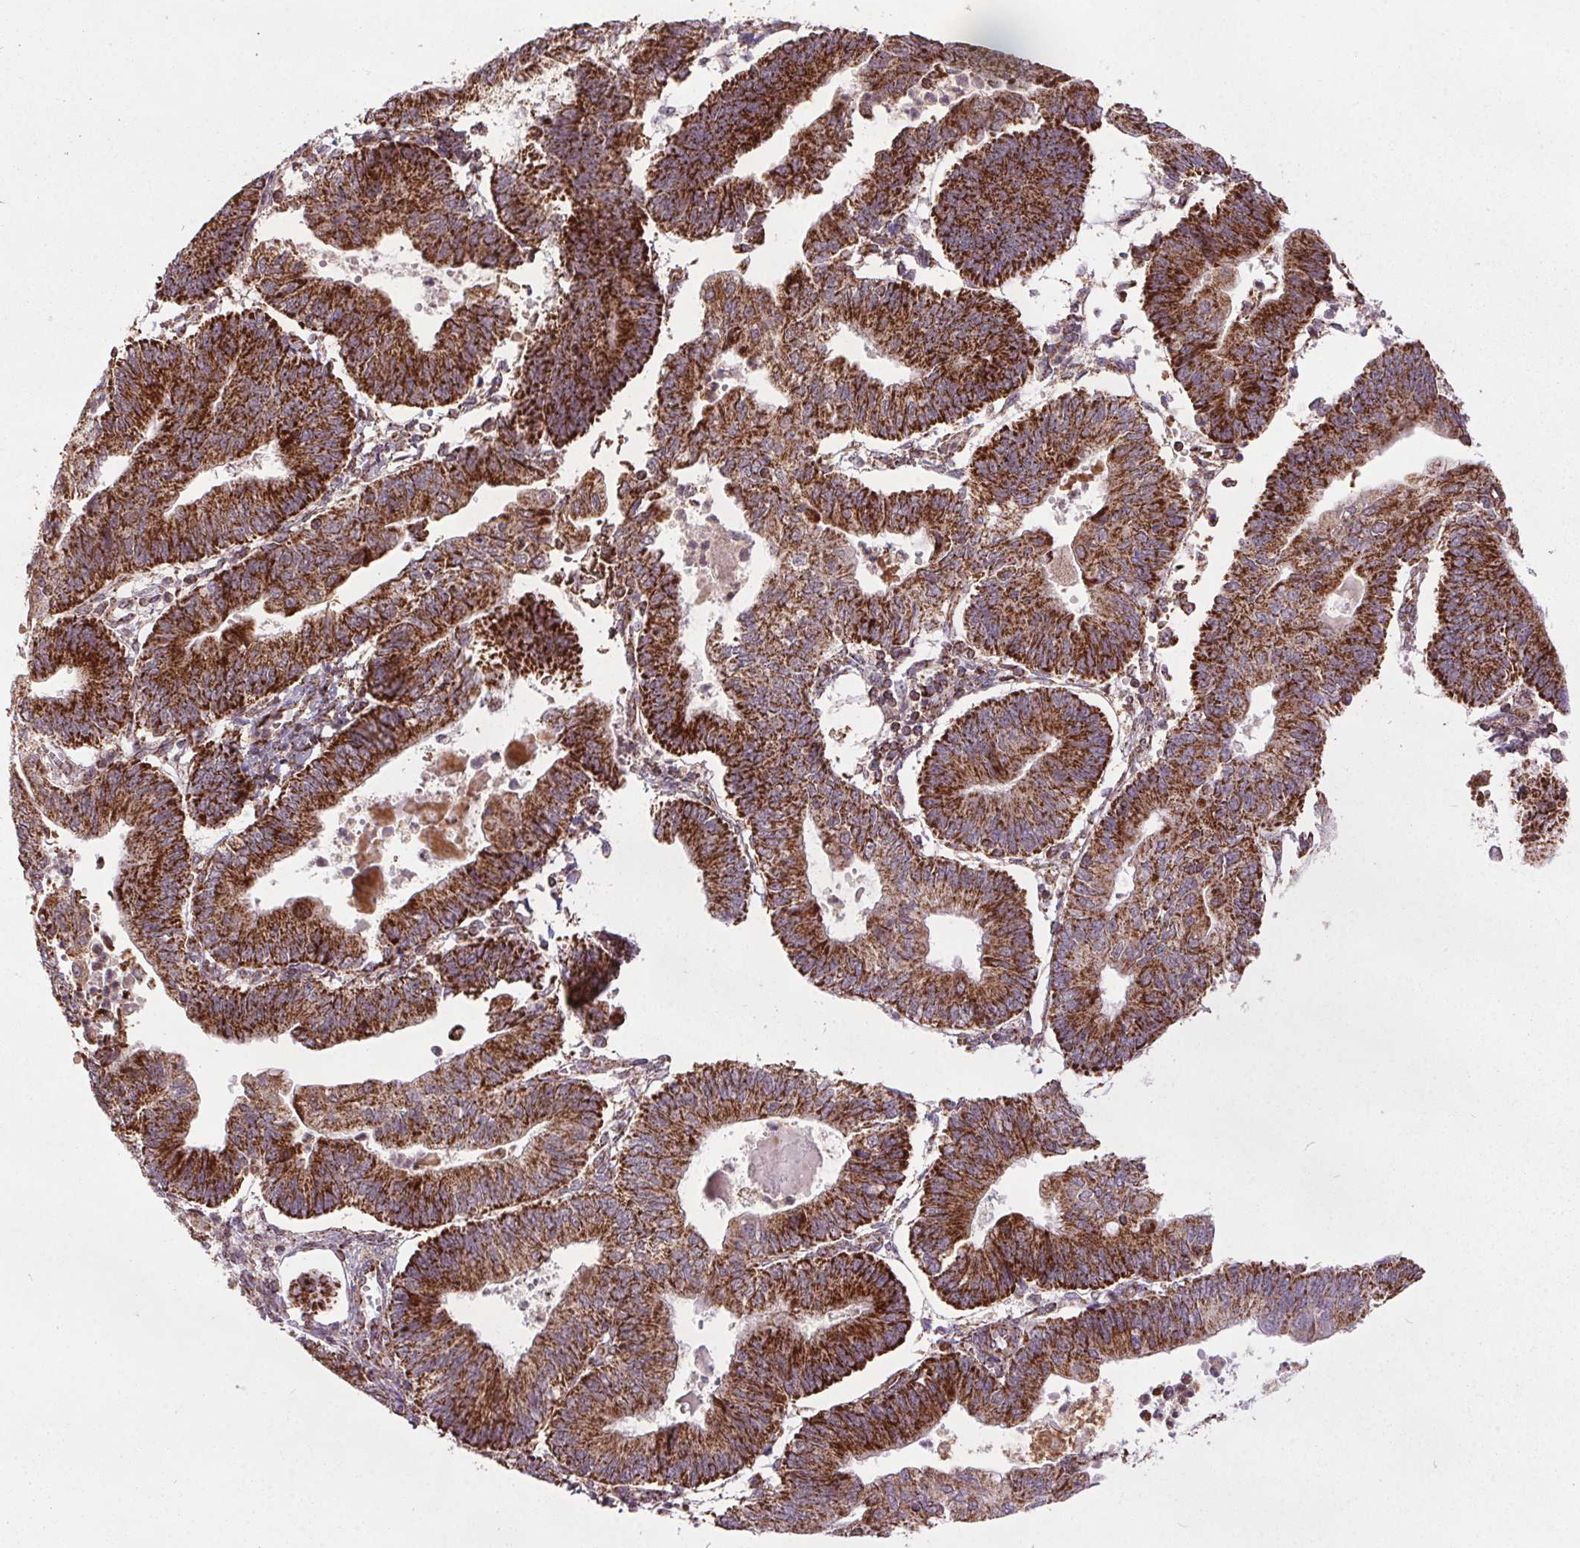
{"staining": {"intensity": "strong", "quantity": ">75%", "location": "cytoplasmic/membranous"}, "tissue": "endometrial cancer", "cell_type": "Tumor cells", "image_type": "cancer", "snomed": [{"axis": "morphology", "description": "Adenocarcinoma, NOS"}, {"axis": "topography", "description": "Endometrium"}], "caption": "There is high levels of strong cytoplasmic/membranous expression in tumor cells of adenocarcinoma (endometrial), as demonstrated by immunohistochemical staining (brown color).", "gene": "NDUFS6", "patient": {"sex": "female", "age": 65}}